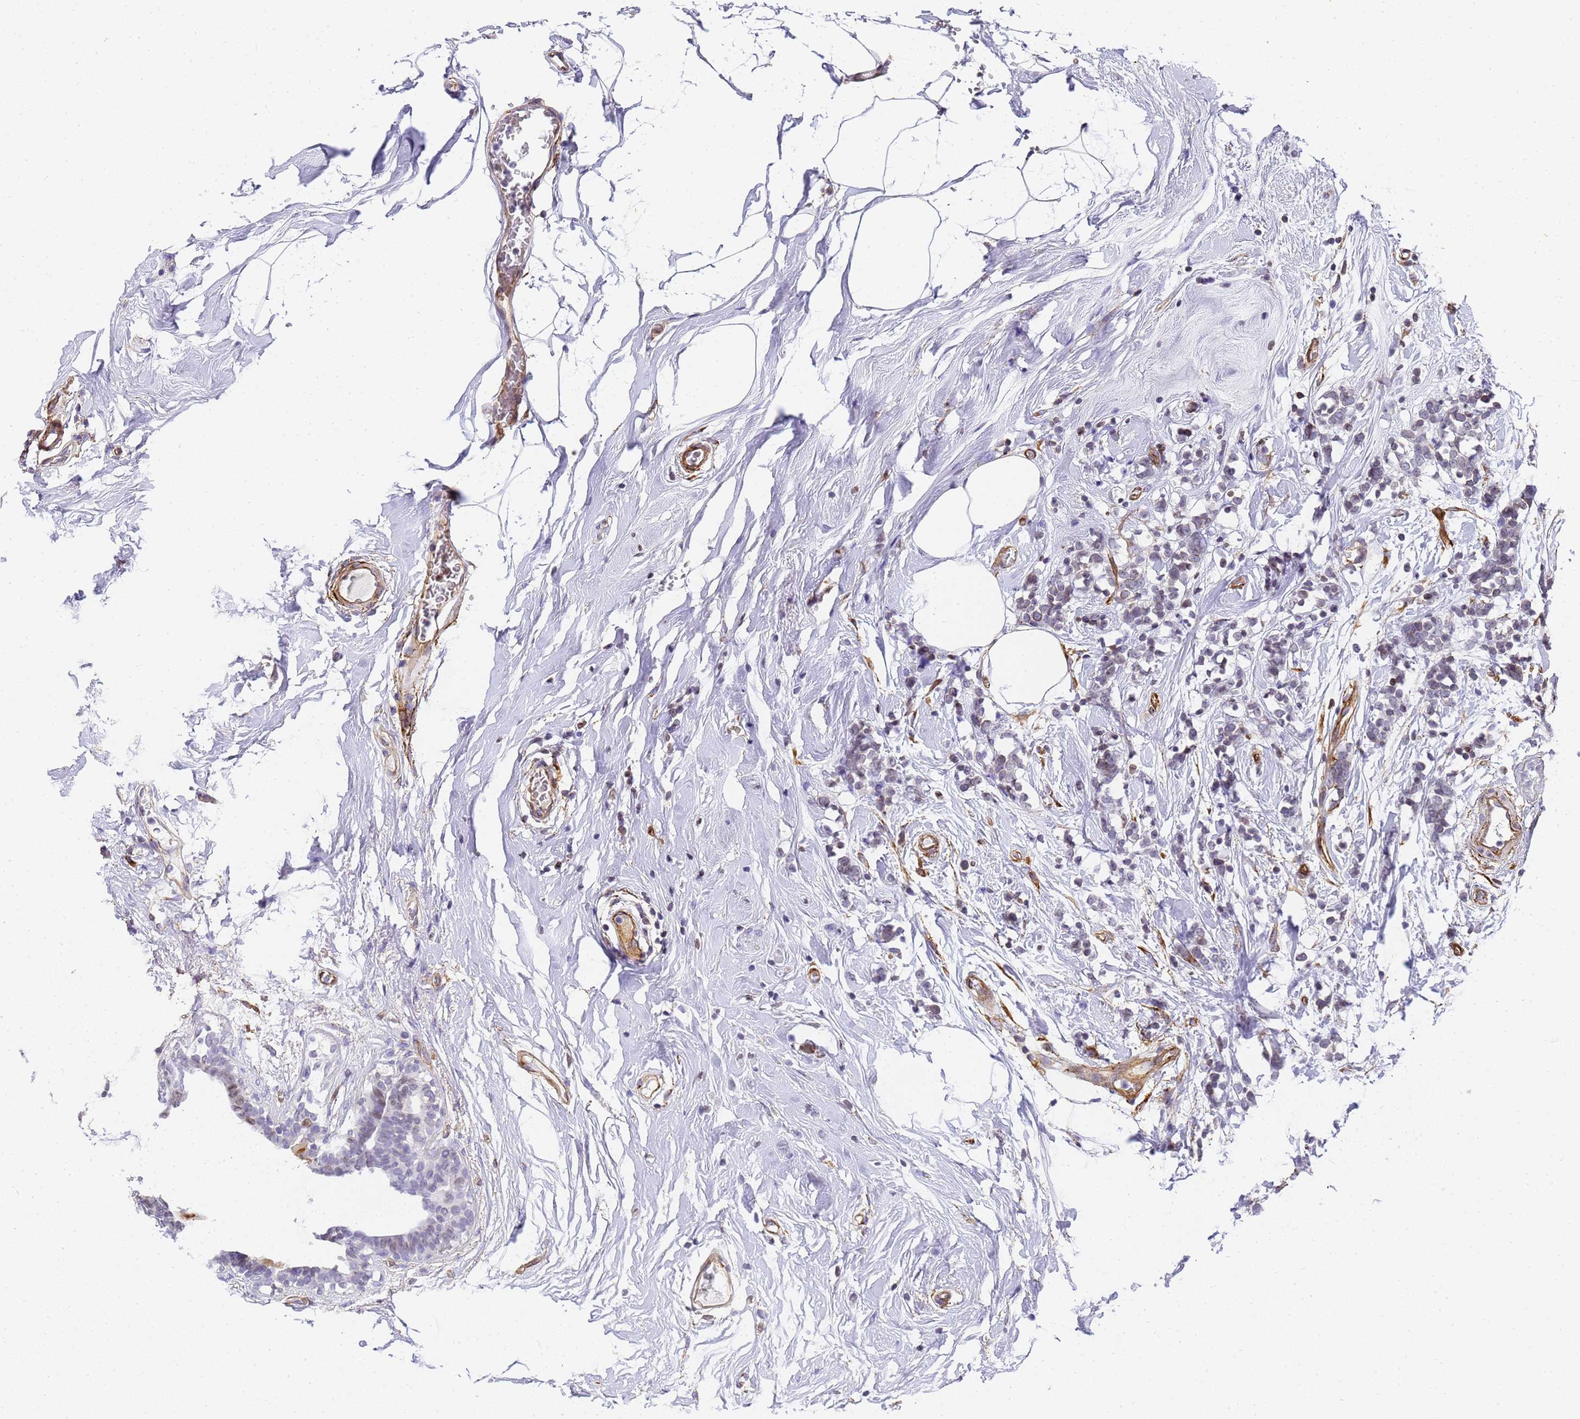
{"staining": {"intensity": "negative", "quantity": "none", "location": "none"}, "tissue": "breast cancer", "cell_type": "Tumor cells", "image_type": "cancer", "snomed": [{"axis": "morphology", "description": "Lobular carcinoma"}, {"axis": "topography", "description": "Breast"}], "caption": "The micrograph displays no significant staining in tumor cells of breast cancer (lobular carcinoma).", "gene": "IGFBP7", "patient": {"sex": "female", "age": 58}}